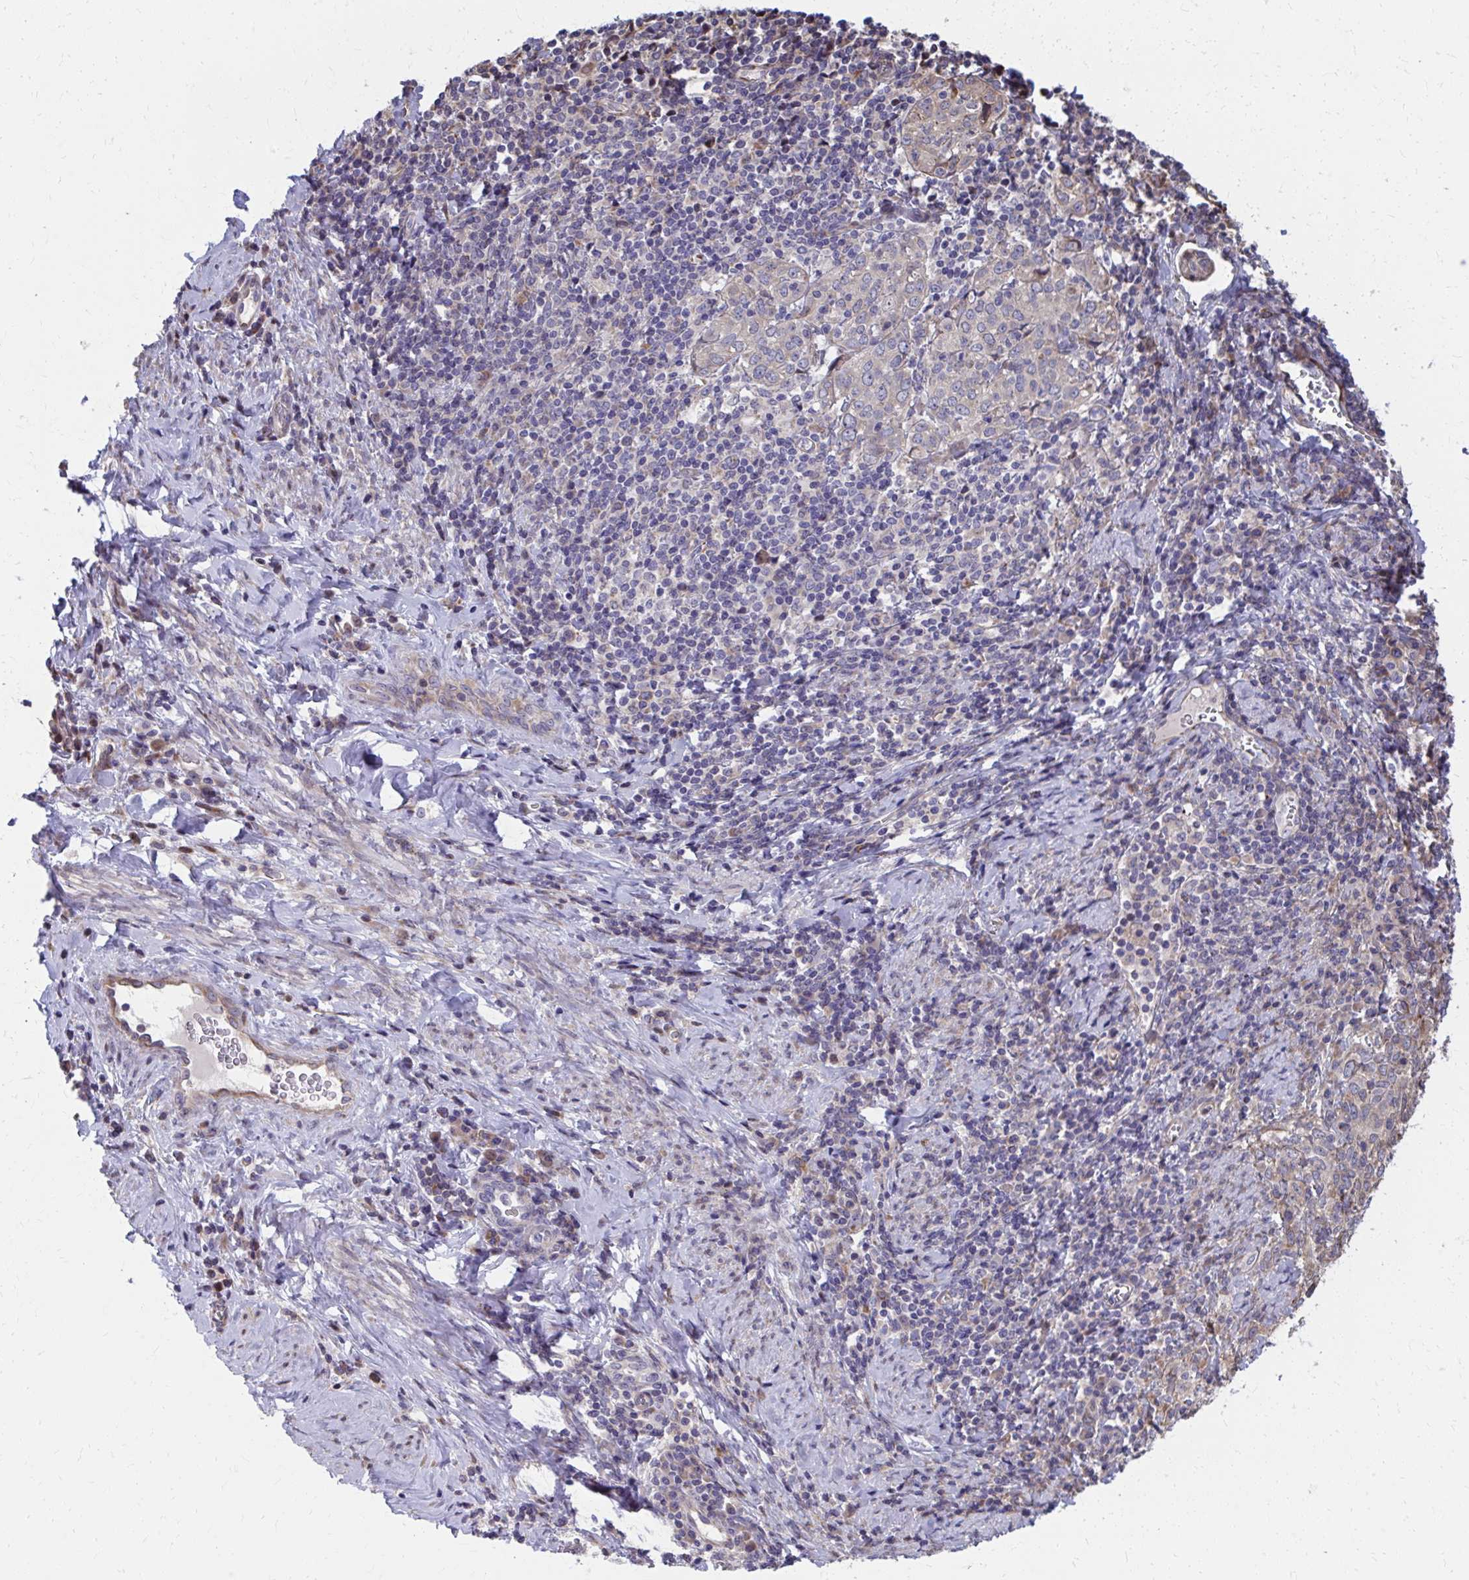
{"staining": {"intensity": "weak", "quantity": "<25%", "location": "cytoplasmic/membranous"}, "tissue": "cervical cancer", "cell_type": "Tumor cells", "image_type": "cancer", "snomed": [{"axis": "morphology", "description": "Normal tissue, NOS"}, {"axis": "morphology", "description": "Squamous cell carcinoma, NOS"}, {"axis": "topography", "description": "Vagina"}, {"axis": "topography", "description": "Cervix"}], "caption": "High power microscopy histopathology image of an immunohistochemistry (IHC) histopathology image of cervical squamous cell carcinoma, revealing no significant positivity in tumor cells.", "gene": "ZNF778", "patient": {"sex": "female", "age": 45}}